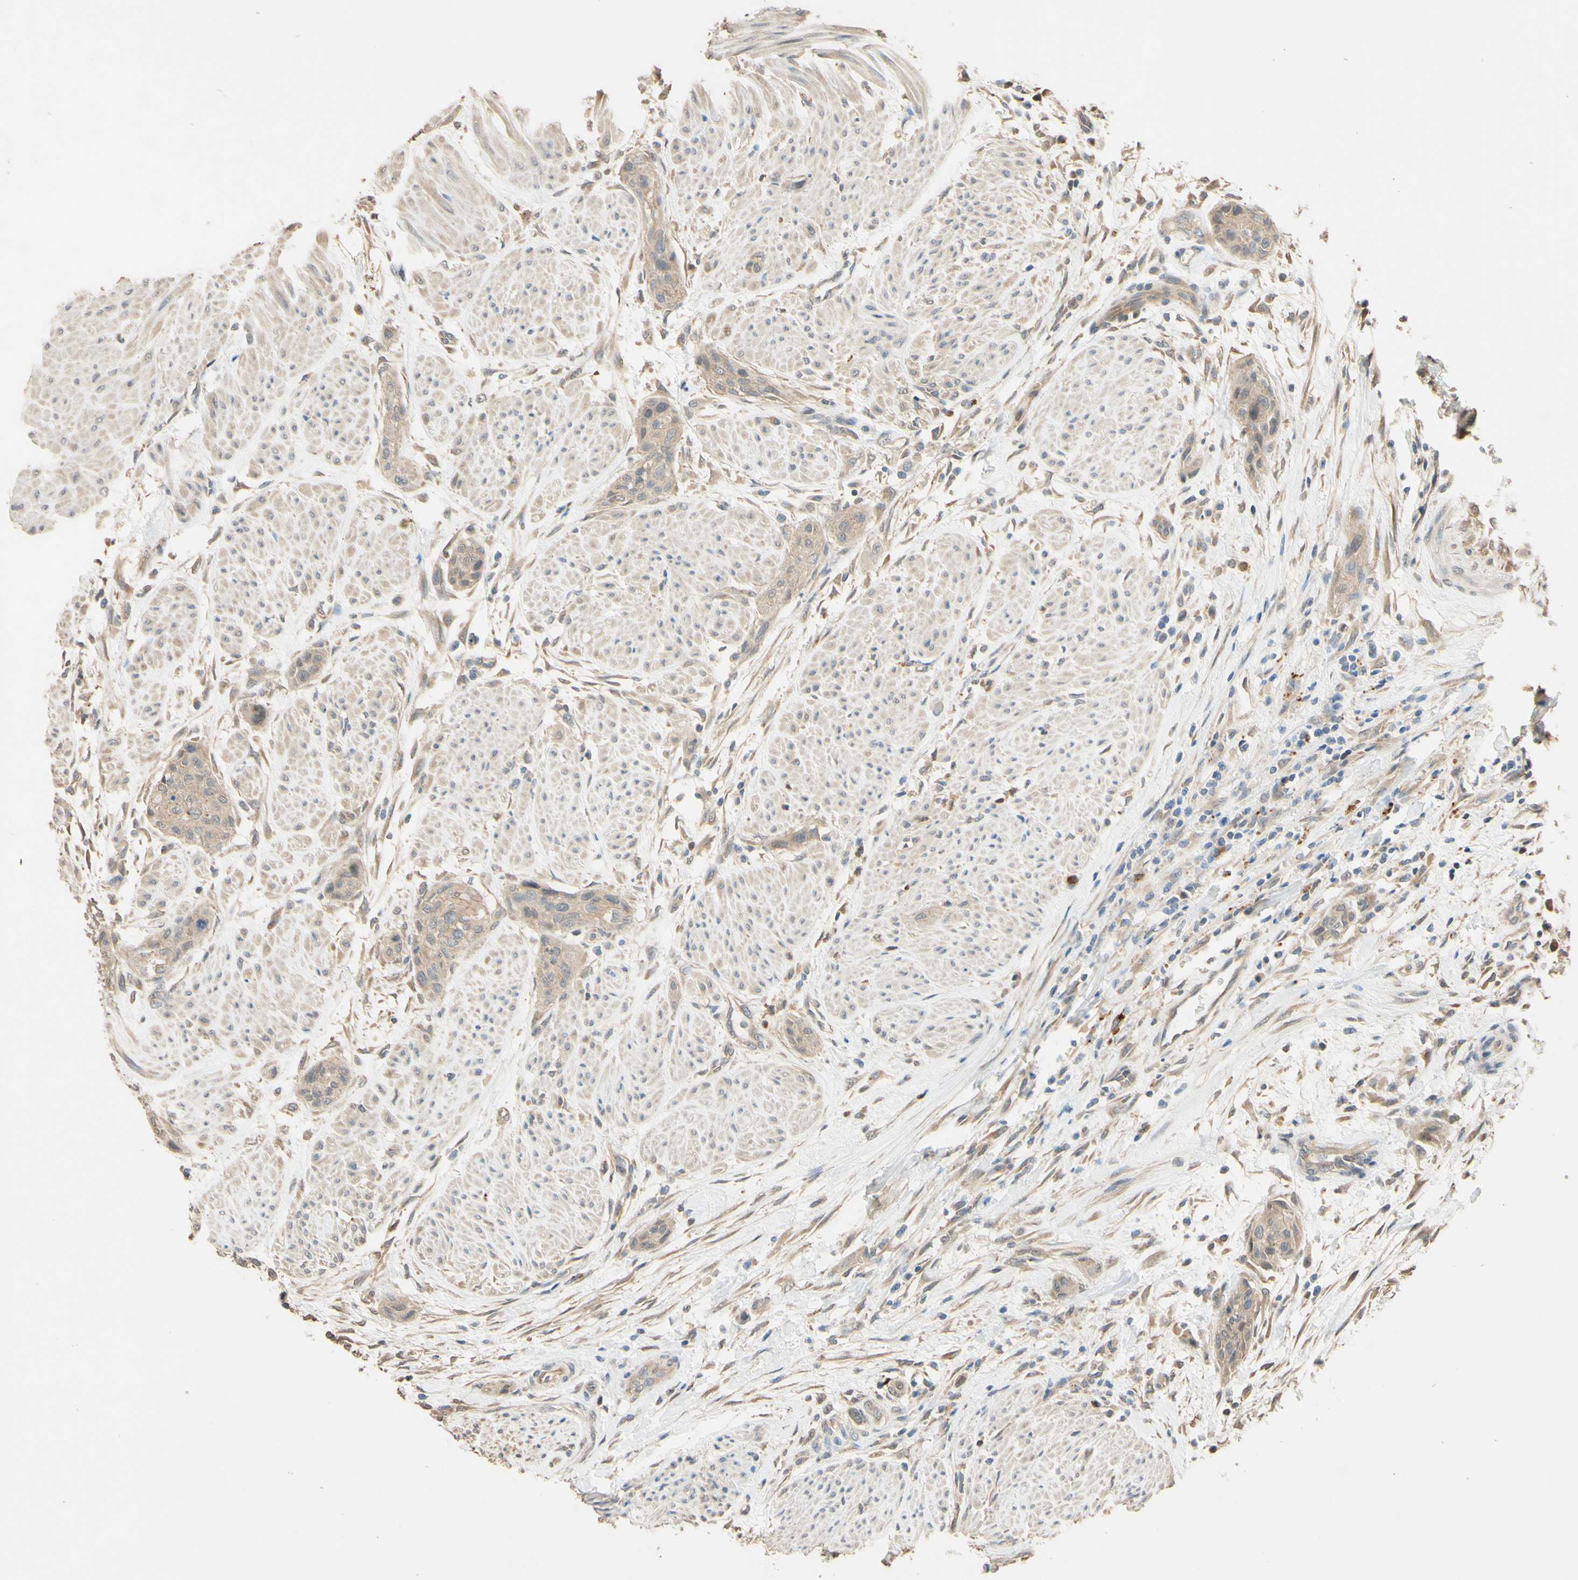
{"staining": {"intensity": "weak", "quantity": ">75%", "location": "cytoplasmic/membranous"}, "tissue": "urothelial cancer", "cell_type": "Tumor cells", "image_type": "cancer", "snomed": [{"axis": "morphology", "description": "Urothelial carcinoma, High grade"}, {"axis": "topography", "description": "Urinary bladder"}], "caption": "Immunohistochemistry of human urothelial cancer shows low levels of weak cytoplasmic/membranous expression in about >75% of tumor cells.", "gene": "SMIM19", "patient": {"sex": "male", "age": 35}}